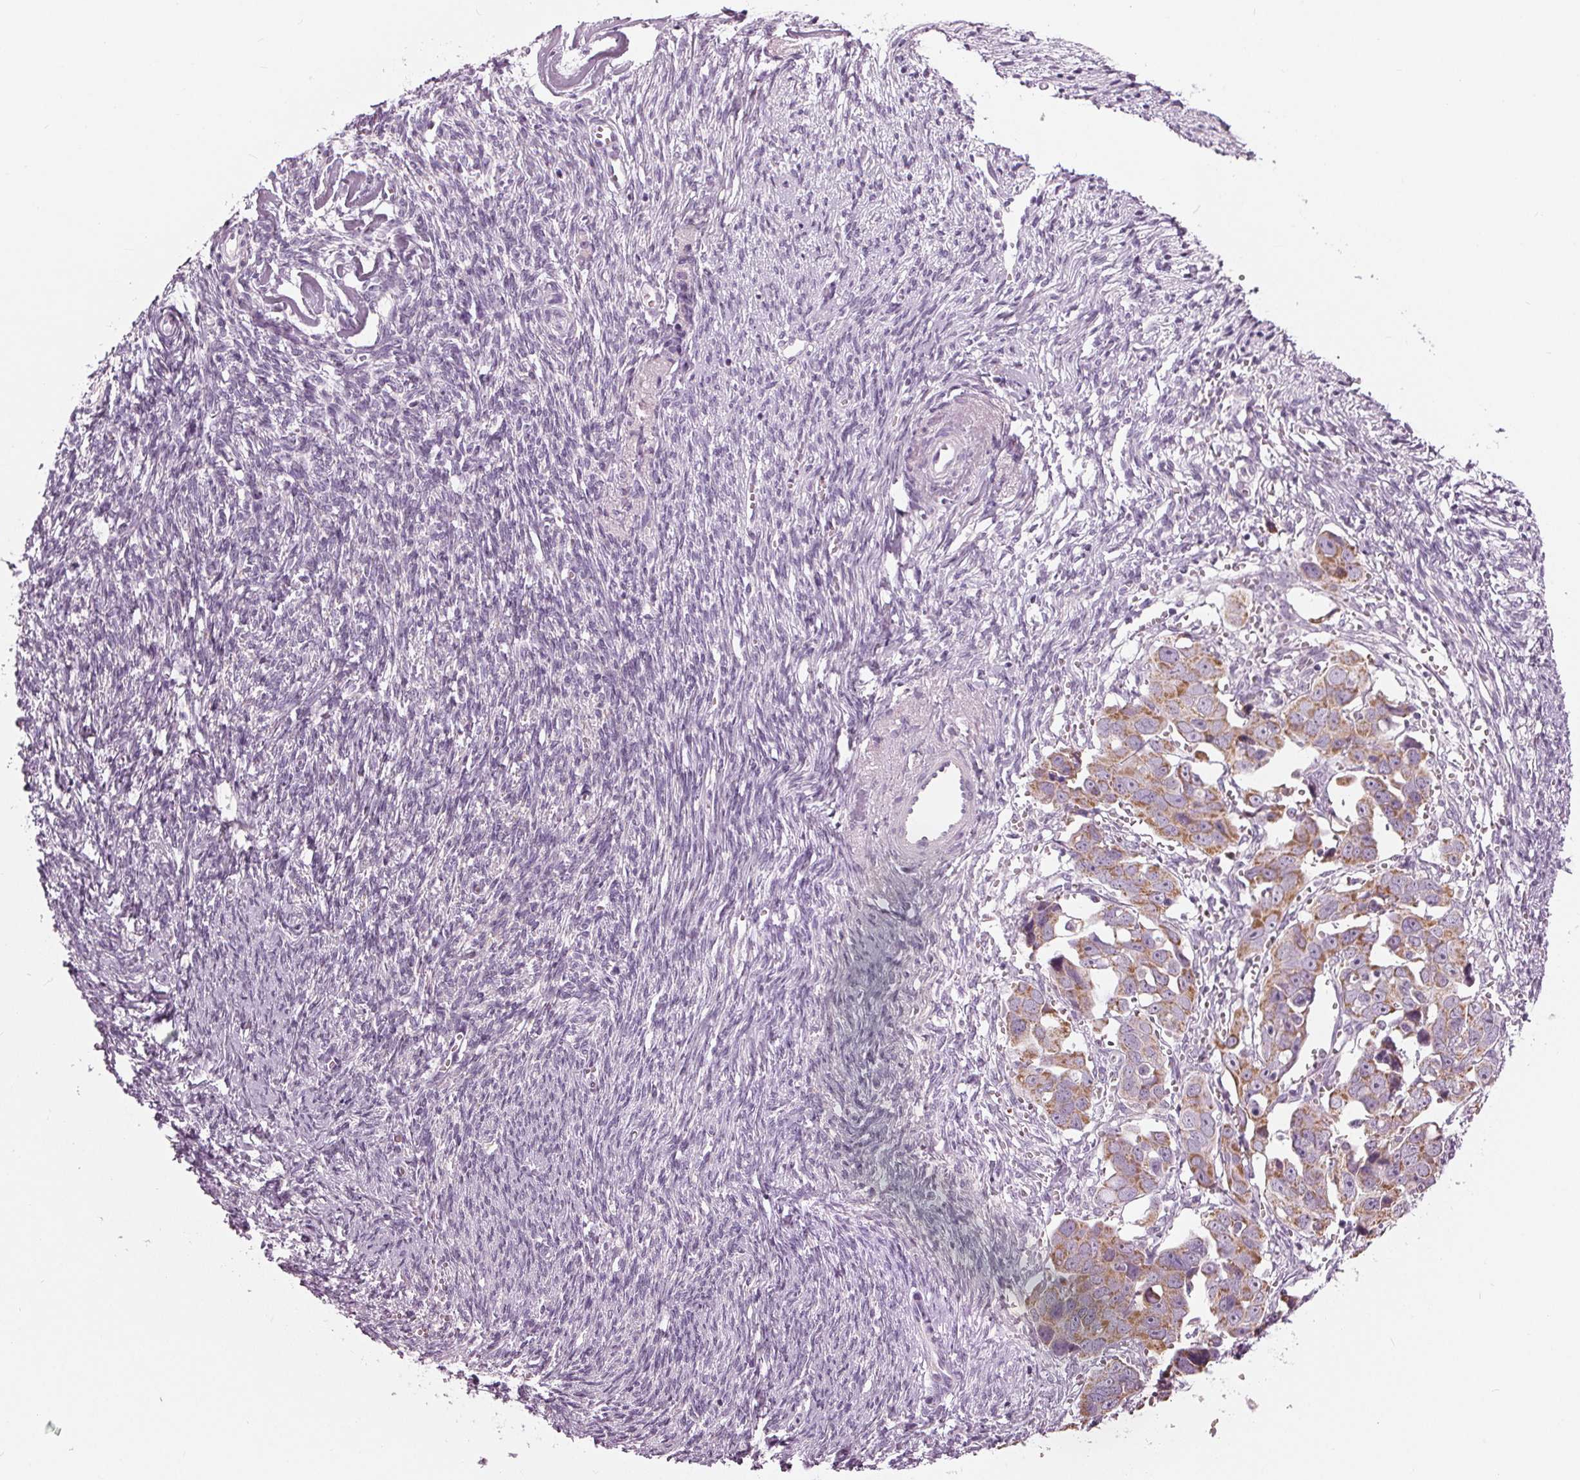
{"staining": {"intensity": "moderate", "quantity": ">75%", "location": "cytoplasmic/membranous"}, "tissue": "ovarian cancer", "cell_type": "Tumor cells", "image_type": "cancer", "snomed": [{"axis": "morphology", "description": "Cystadenocarcinoma, serous, NOS"}, {"axis": "topography", "description": "Ovary"}], "caption": "This histopathology image displays serous cystadenocarcinoma (ovarian) stained with immunohistochemistry (IHC) to label a protein in brown. The cytoplasmic/membranous of tumor cells show moderate positivity for the protein. Nuclei are counter-stained blue.", "gene": "SAMD4A", "patient": {"sex": "female", "age": 59}}